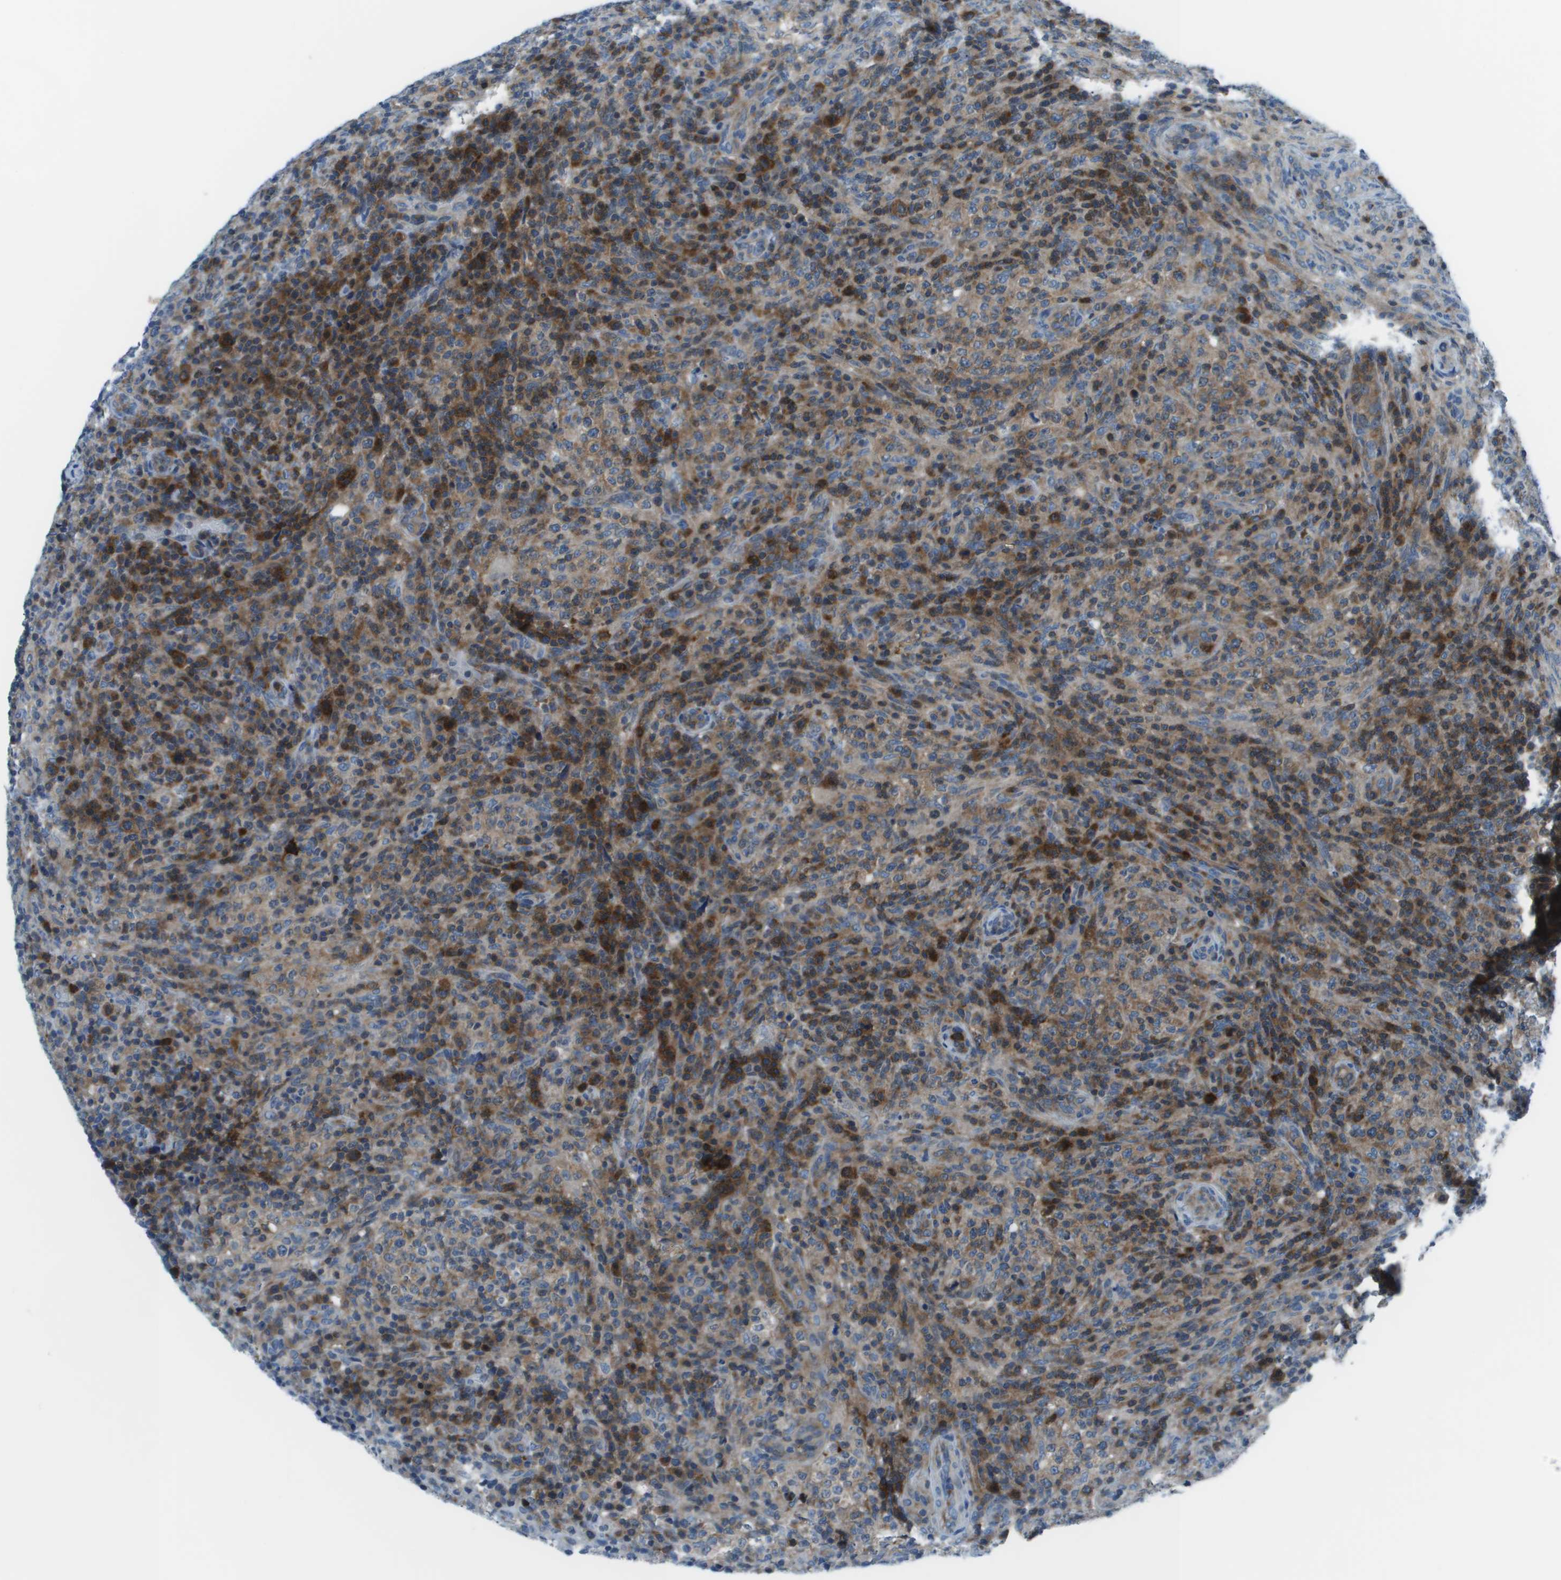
{"staining": {"intensity": "moderate", "quantity": ">75%", "location": "cytoplasmic/membranous"}, "tissue": "lymphoma", "cell_type": "Tumor cells", "image_type": "cancer", "snomed": [{"axis": "morphology", "description": "Malignant lymphoma, non-Hodgkin's type, High grade"}, {"axis": "topography", "description": "Lymph node"}], "caption": "A brown stain labels moderate cytoplasmic/membranous positivity of a protein in human lymphoma tumor cells.", "gene": "STIP1", "patient": {"sex": "female", "age": 76}}